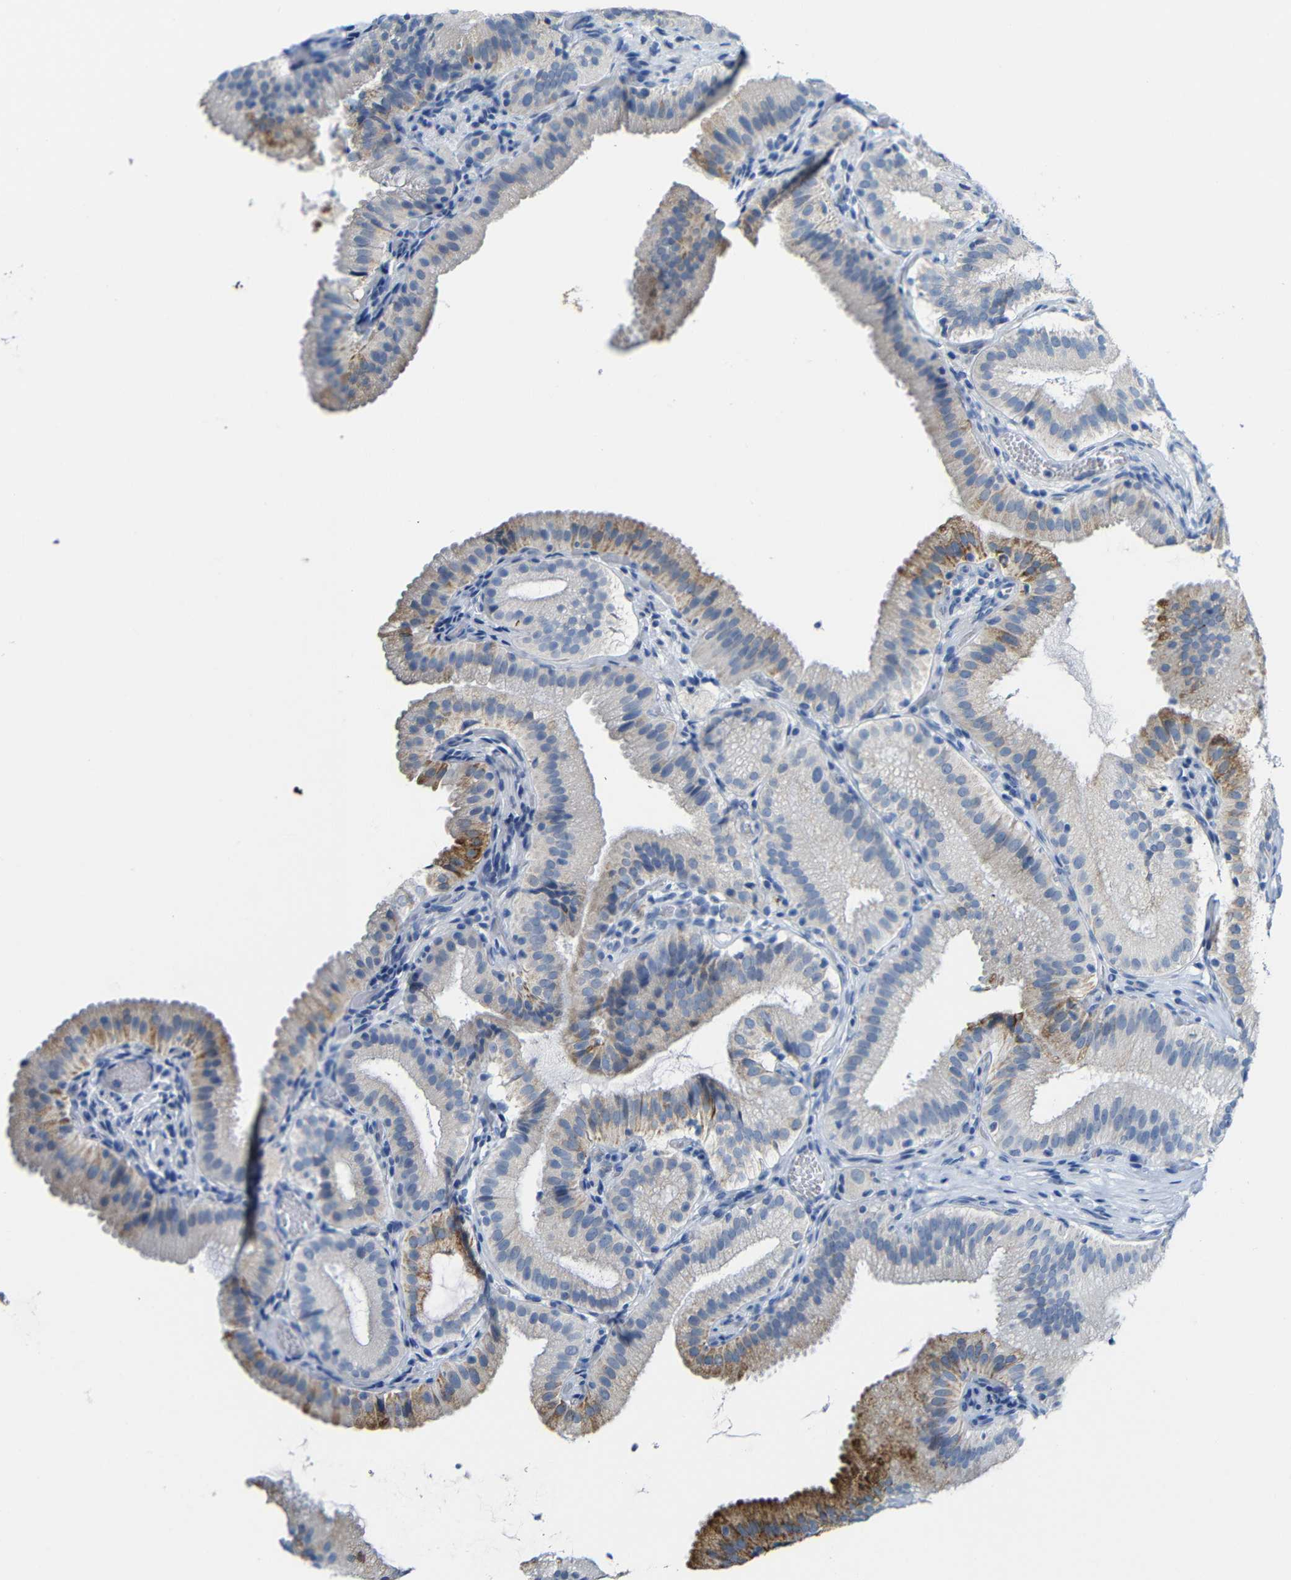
{"staining": {"intensity": "moderate", "quantity": "<25%", "location": "cytoplasmic/membranous"}, "tissue": "gallbladder", "cell_type": "Glandular cells", "image_type": "normal", "snomed": [{"axis": "morphology", "description": "Normal tissue, NOS"}, {"axis": "topography", "description": "Gallbladder"}], "caption": "Immunohistochemical staining of unremarkable gallbladder shows low levels of moderate cytoplasmic/membranous expression in about <25% of glandular cells.", "gene": "C15orf48", "patient": {"sex": "male", "age": 54}}